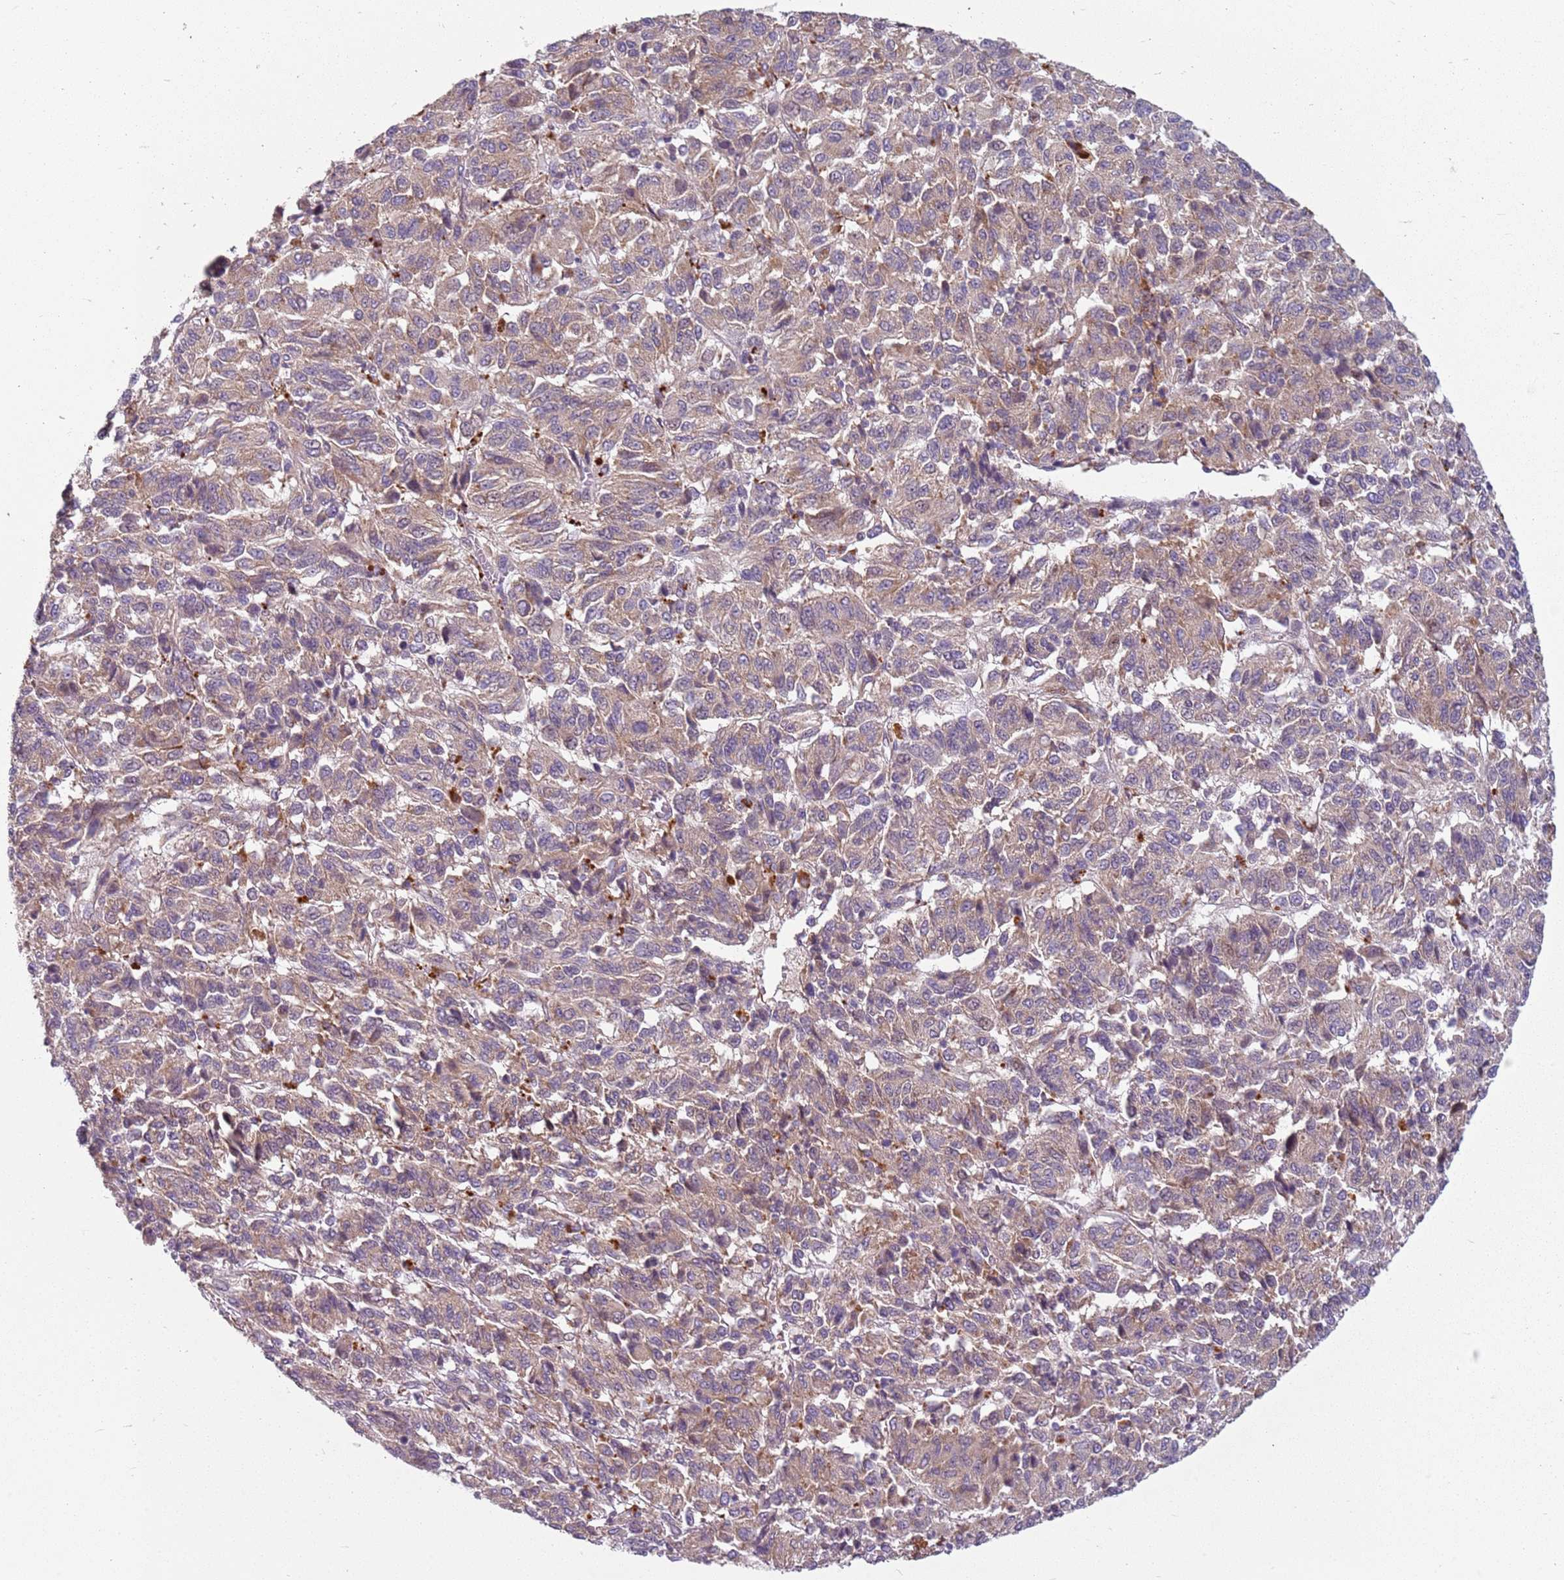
{"staining": {"intensity": "weak", "quantity": "25%-75%", "location": "cytoplasmic/membranous"}, "tissue": "melanoma", "cell_type": "Tumor cells", "image_type": "cancer", "snomed": [{"axis": "morphology", "description": "Malignant melanoma, Metastatic site"}, {"axis": "topography", "description": "Lung"}], "caption": "Weak cytoplasmic/membranous positivity is appreciated in about 25%-75% of tumor cells in melanoma.", "gene": "RPS28", "patient": {"sex": "male", "age": 64}}